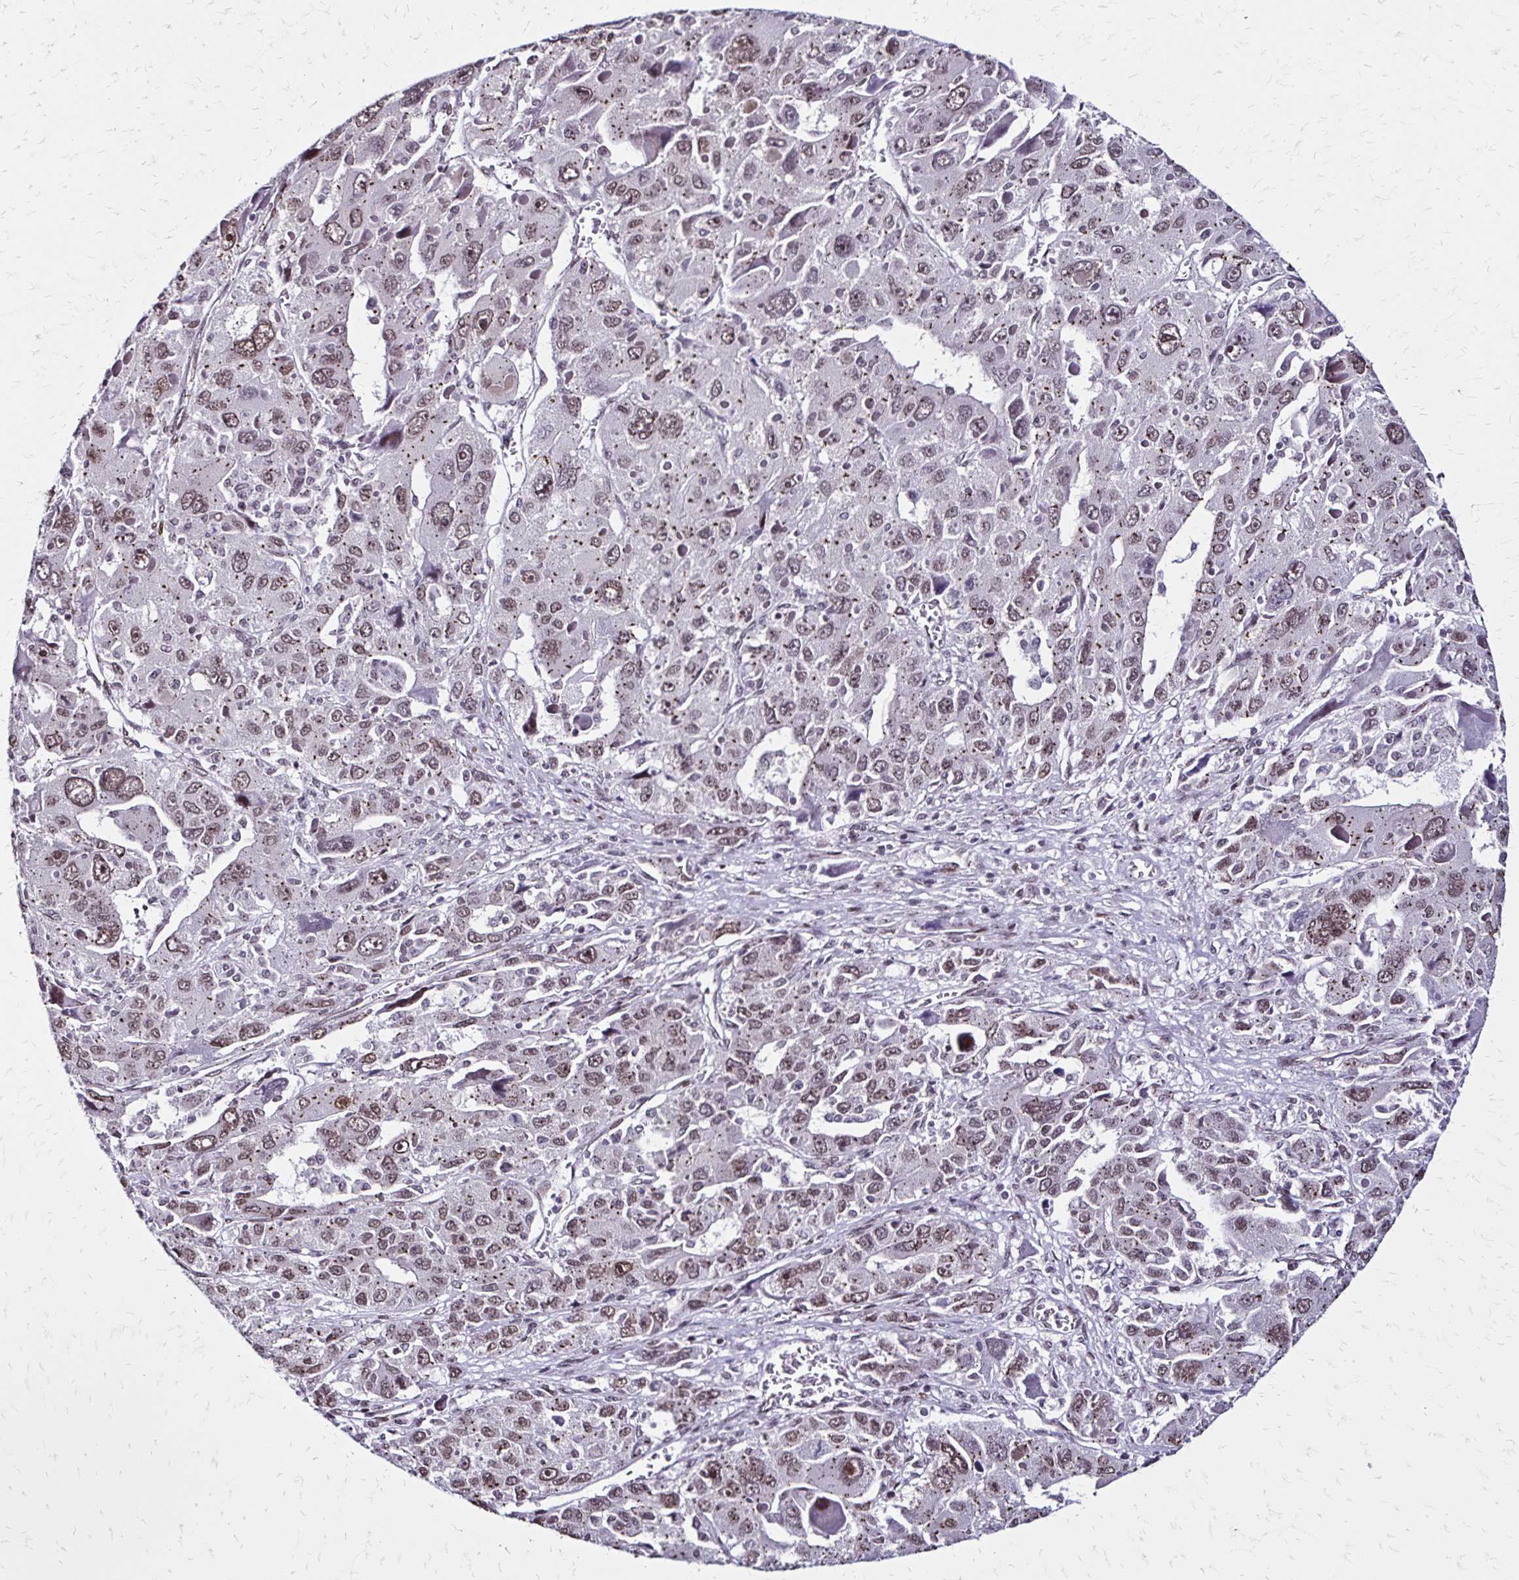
{"staining": {"intensity": "weak", "quantity": ">75%", "location": "cytoplasmic/membranous,nuclear"}, "tissue": "liver cancer", "cell_type": "Tumor cells", "image_type": "cancer", "snomed": [{"axis": "morphology", "description": "Carcinoma, Hepatocellular, NOS"}, {"axis": "topography", "description": "Liver"}], "caption": "Liver cancer (hepatocellular carcinoma) was stained to show a protein in brown. There is low levels of weak cytoplasmic/membranous and nuclear staining in about >75% of tumor cells.", "gene": "TOB1", "patient": {"sex": "female", "age": 41}}